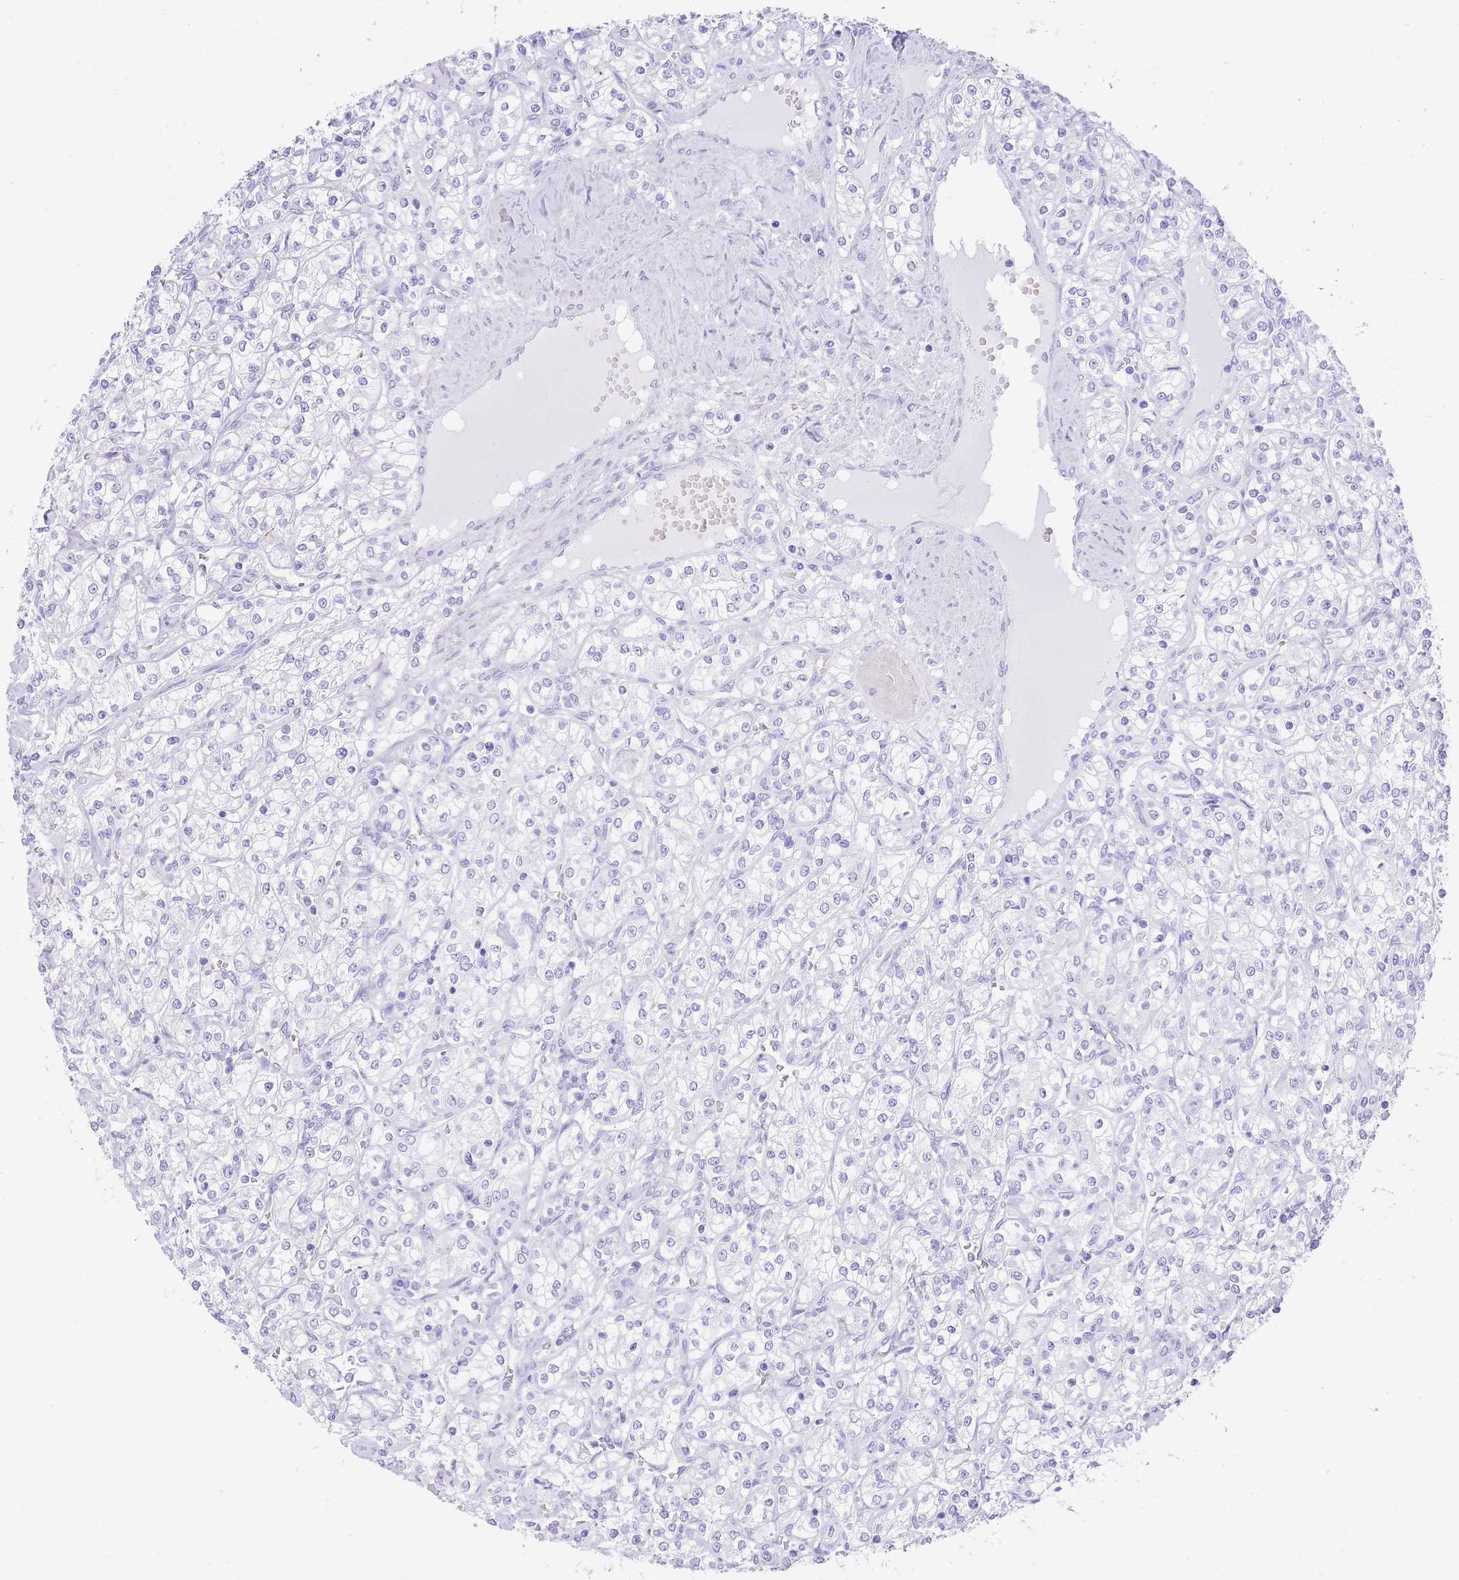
{"staining": {"intensity": "negative", "quantity": "none", "location": "none"}, "tissue": "renal cancer", "cell_type": "Tumor cells", "image_type": "cancer", "snomed": [{"axis": "morphology", "description": "Adenocarcinoma, NOS"}, {"axis": "topography", "description": "Kidney"}], "caption": "The photomicrograph demonstrates no significant expression in tumor cells of renal cancer (adenocarcinoma).", "gene": "ELOA2", "patient": {"sex": "male", "age": 77}}